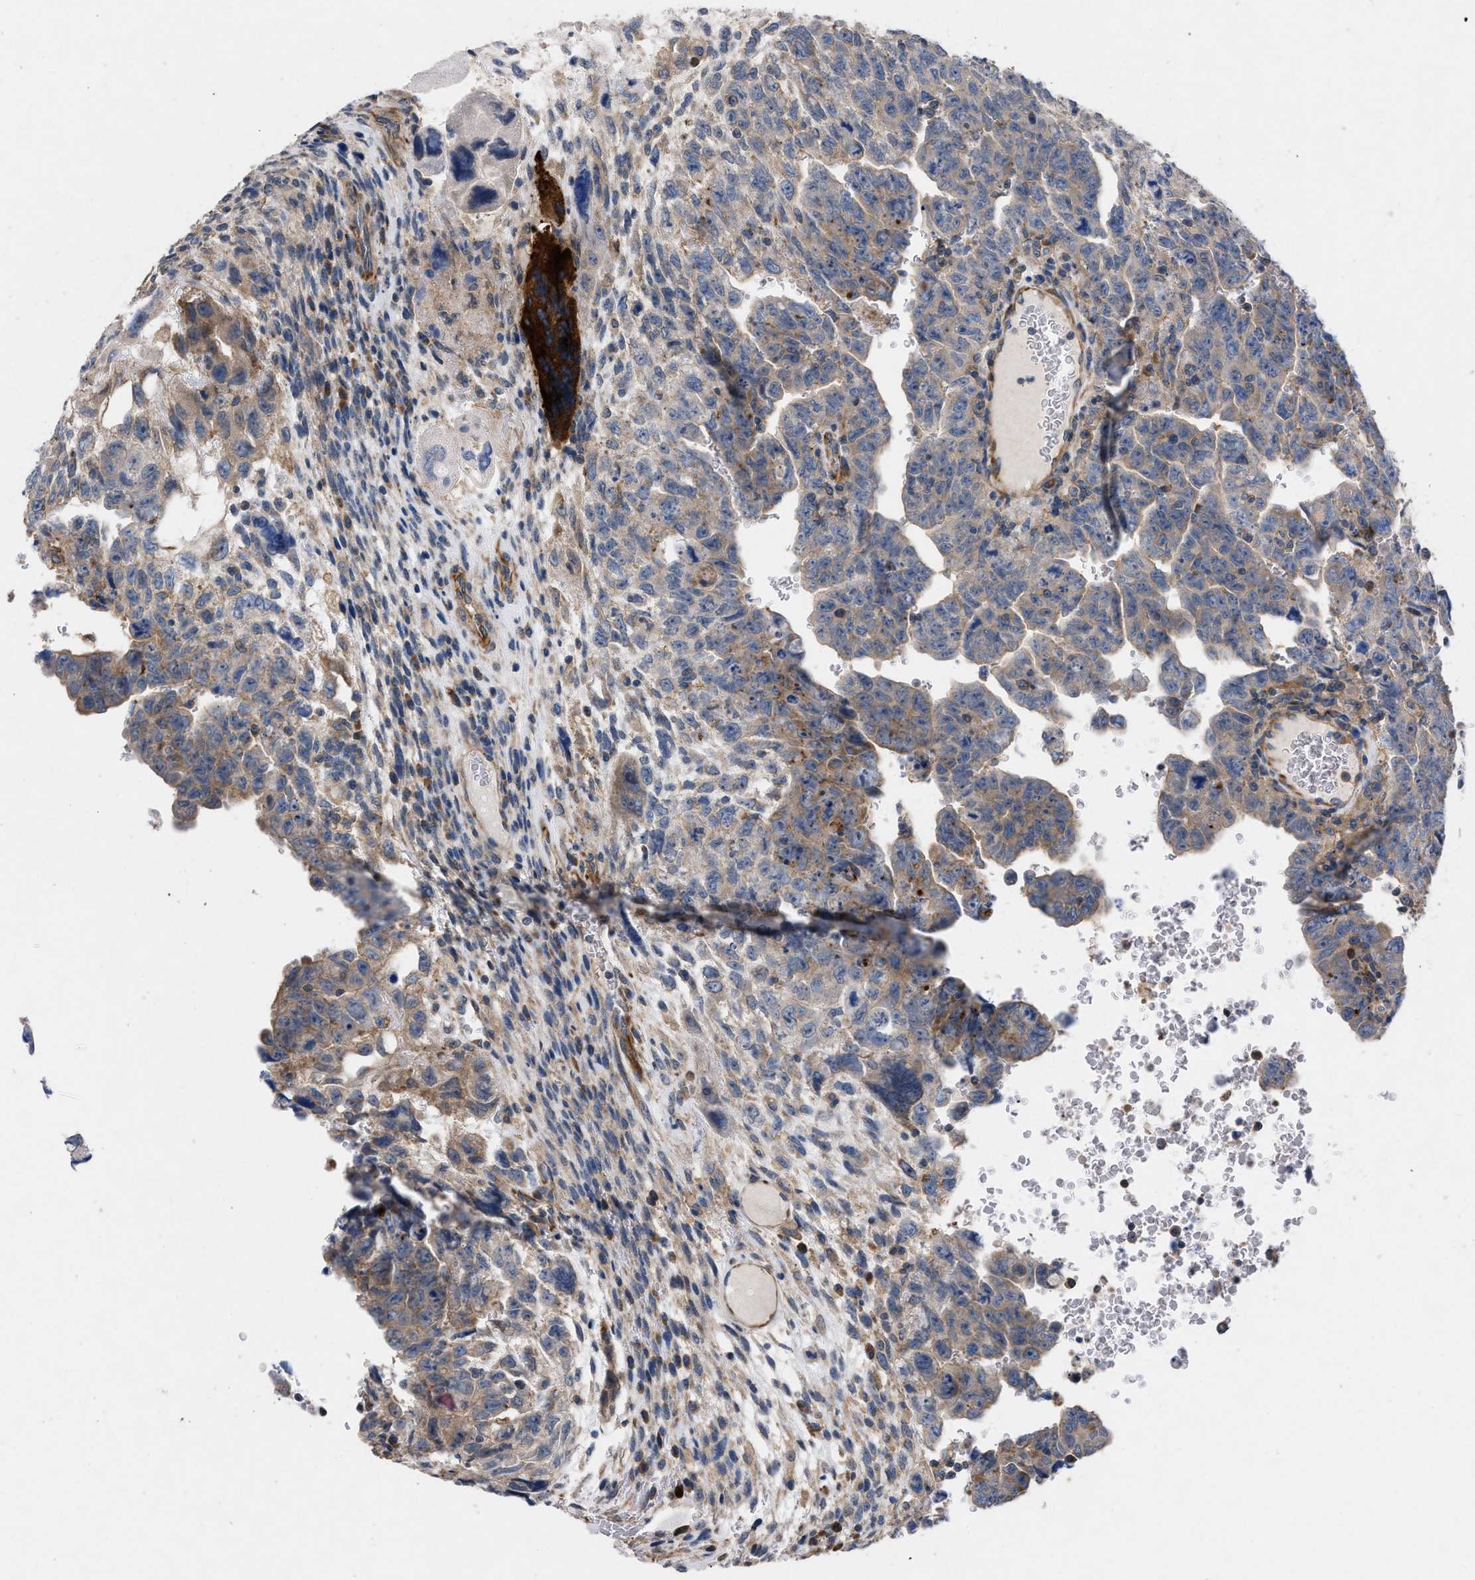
{"staining": {"intensity": "weak", "quantity": "25%-75%", "location": "cytoplasmic/membranous"}, "tissue": "testis cancer", "cell_type": "Tumor cells", "image_type": "cancer", "snomed": [{"axis": "morphology", "description": "Carcinoma, Embryonal, NOS"}, {"axis": "topography", "description": "Testis"}], "caption": "Immunohistochemical staining of human testis cancer demonstrates low levels of weak cytoplasmic/membranous protein positivity in about 25%-75% of tumor cells.", "gene": "TMEM131", "patient": {"sex": "male", "age": 28}}